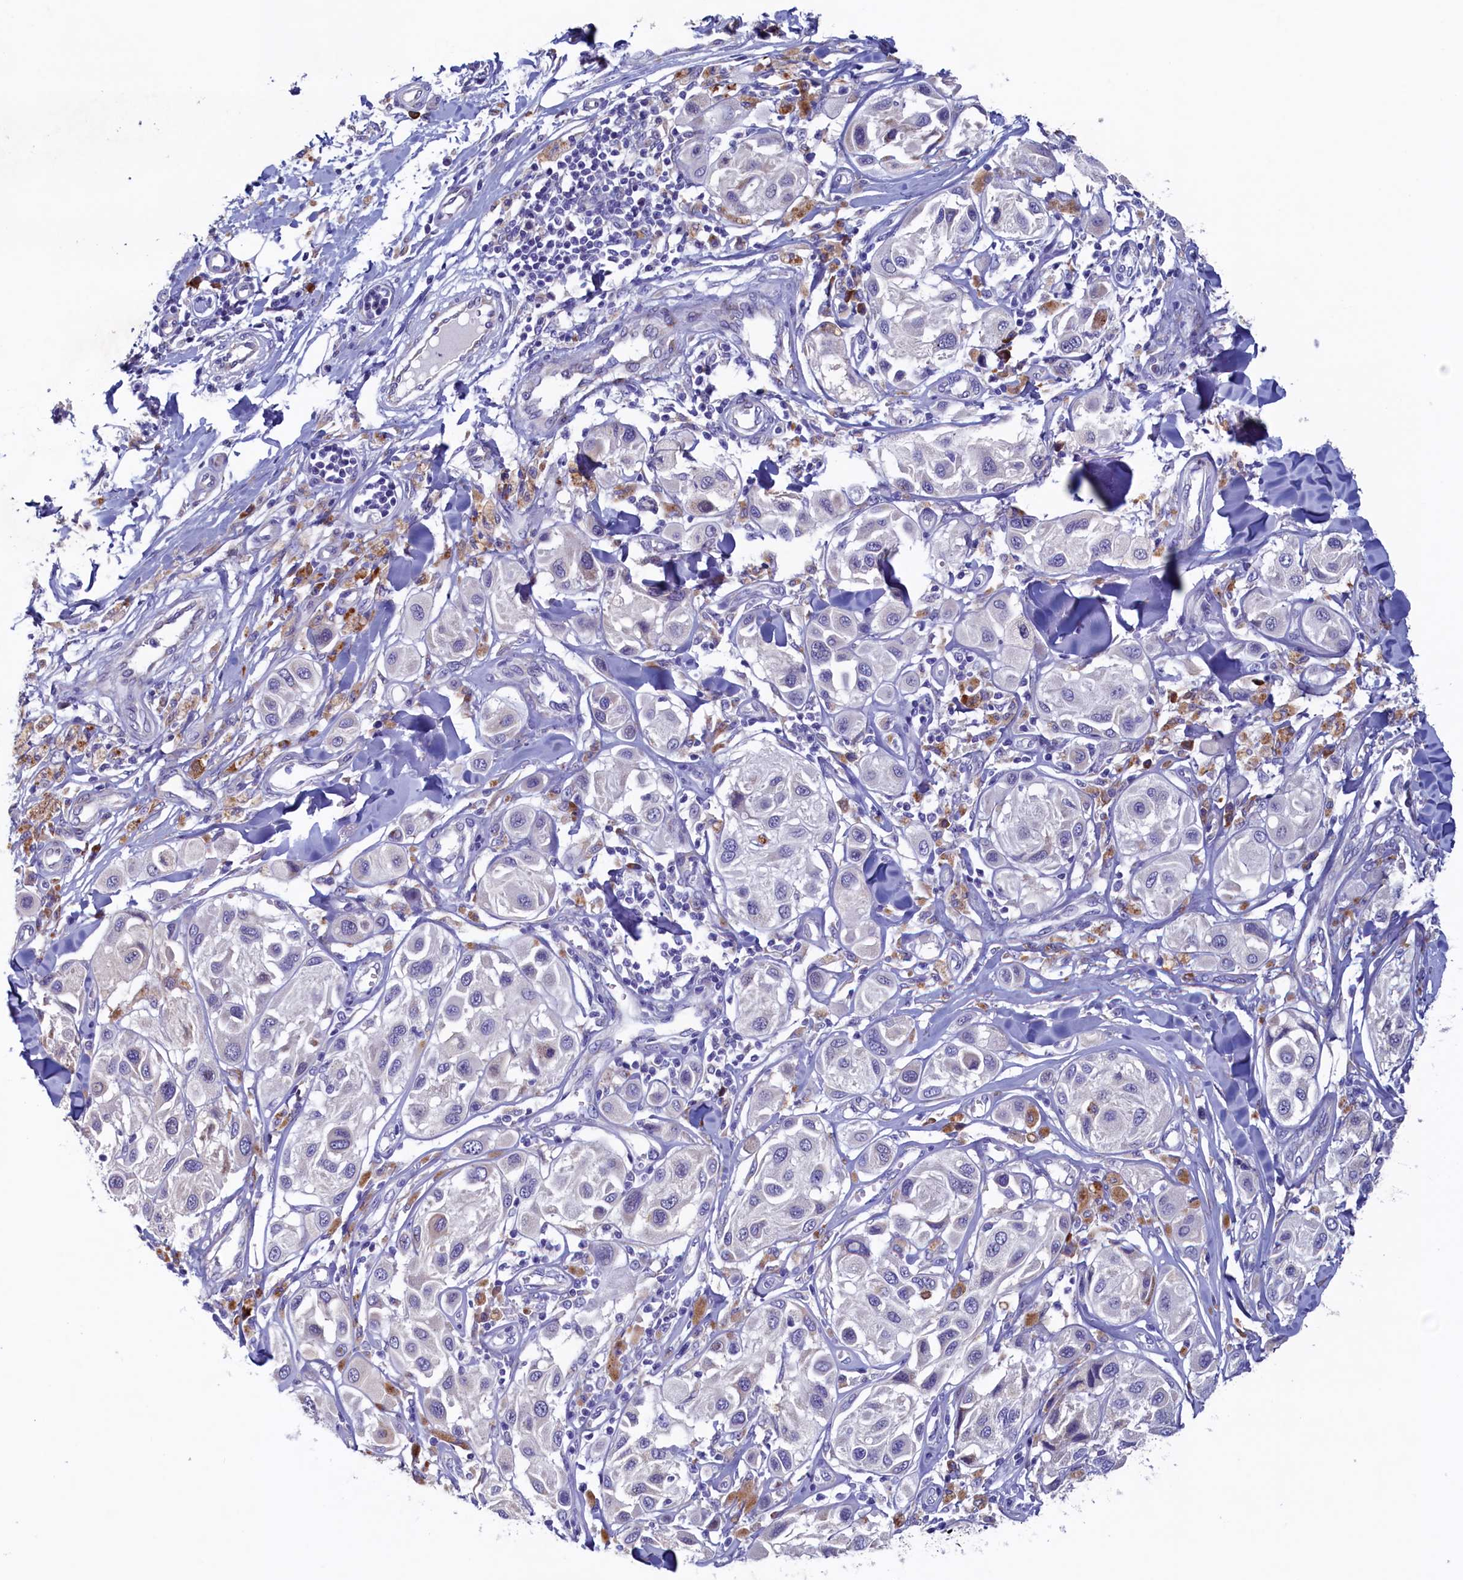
{"staining": {"intensity": "negative", "quantity": "none", "location": "none"}, "tissue": "melanoma", "cell_type": "Tumor cells", "image_type": "cancer", "snomed": [{"axis": "morphology", "description": "Malignant melanoma, Metastatic site"}, {"axis": "topography", "description": "Skin"}], "caption": "The photomicrograph shows no staining of tumor cells in melanoma.", "gene": "CBLIF", "patient": {"sex": "male", "age": 41}}